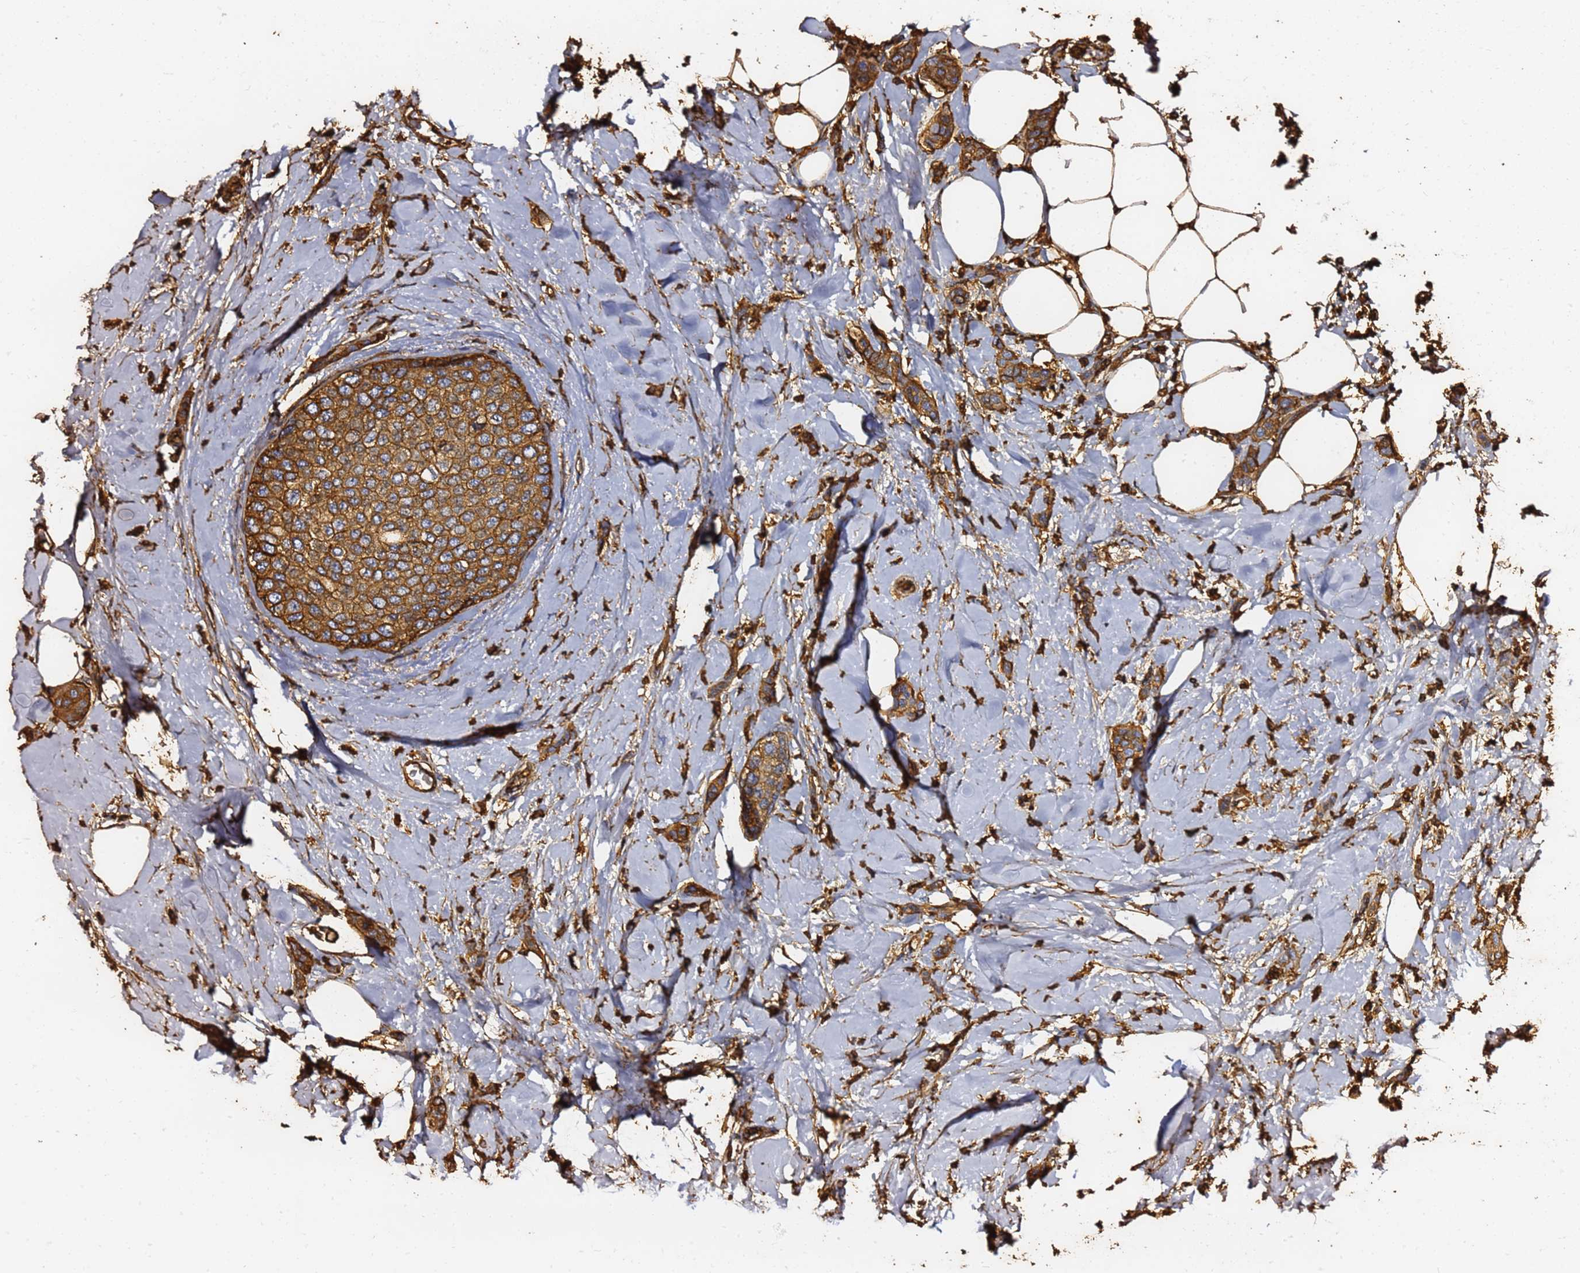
{"staining": {"intensity": "strong", "quantity": ">75%", "location": "cytoplasmic/membranous"}, "tissue": "breast cancer", "cell_type": "Tumor cells", "image_type": "cancer", "snomed": [{"axis": "morphology", "description": "Duct carcinoma"}, {"axis": "topography", "description": "Breast"}], "caption": "Tumor cells exhibit strong cytoplasmic/membranous expression in approximately >75% of cells in breast cancer.", "gene": "ACTB", "patient": {"sex": "female", "age": 72}}